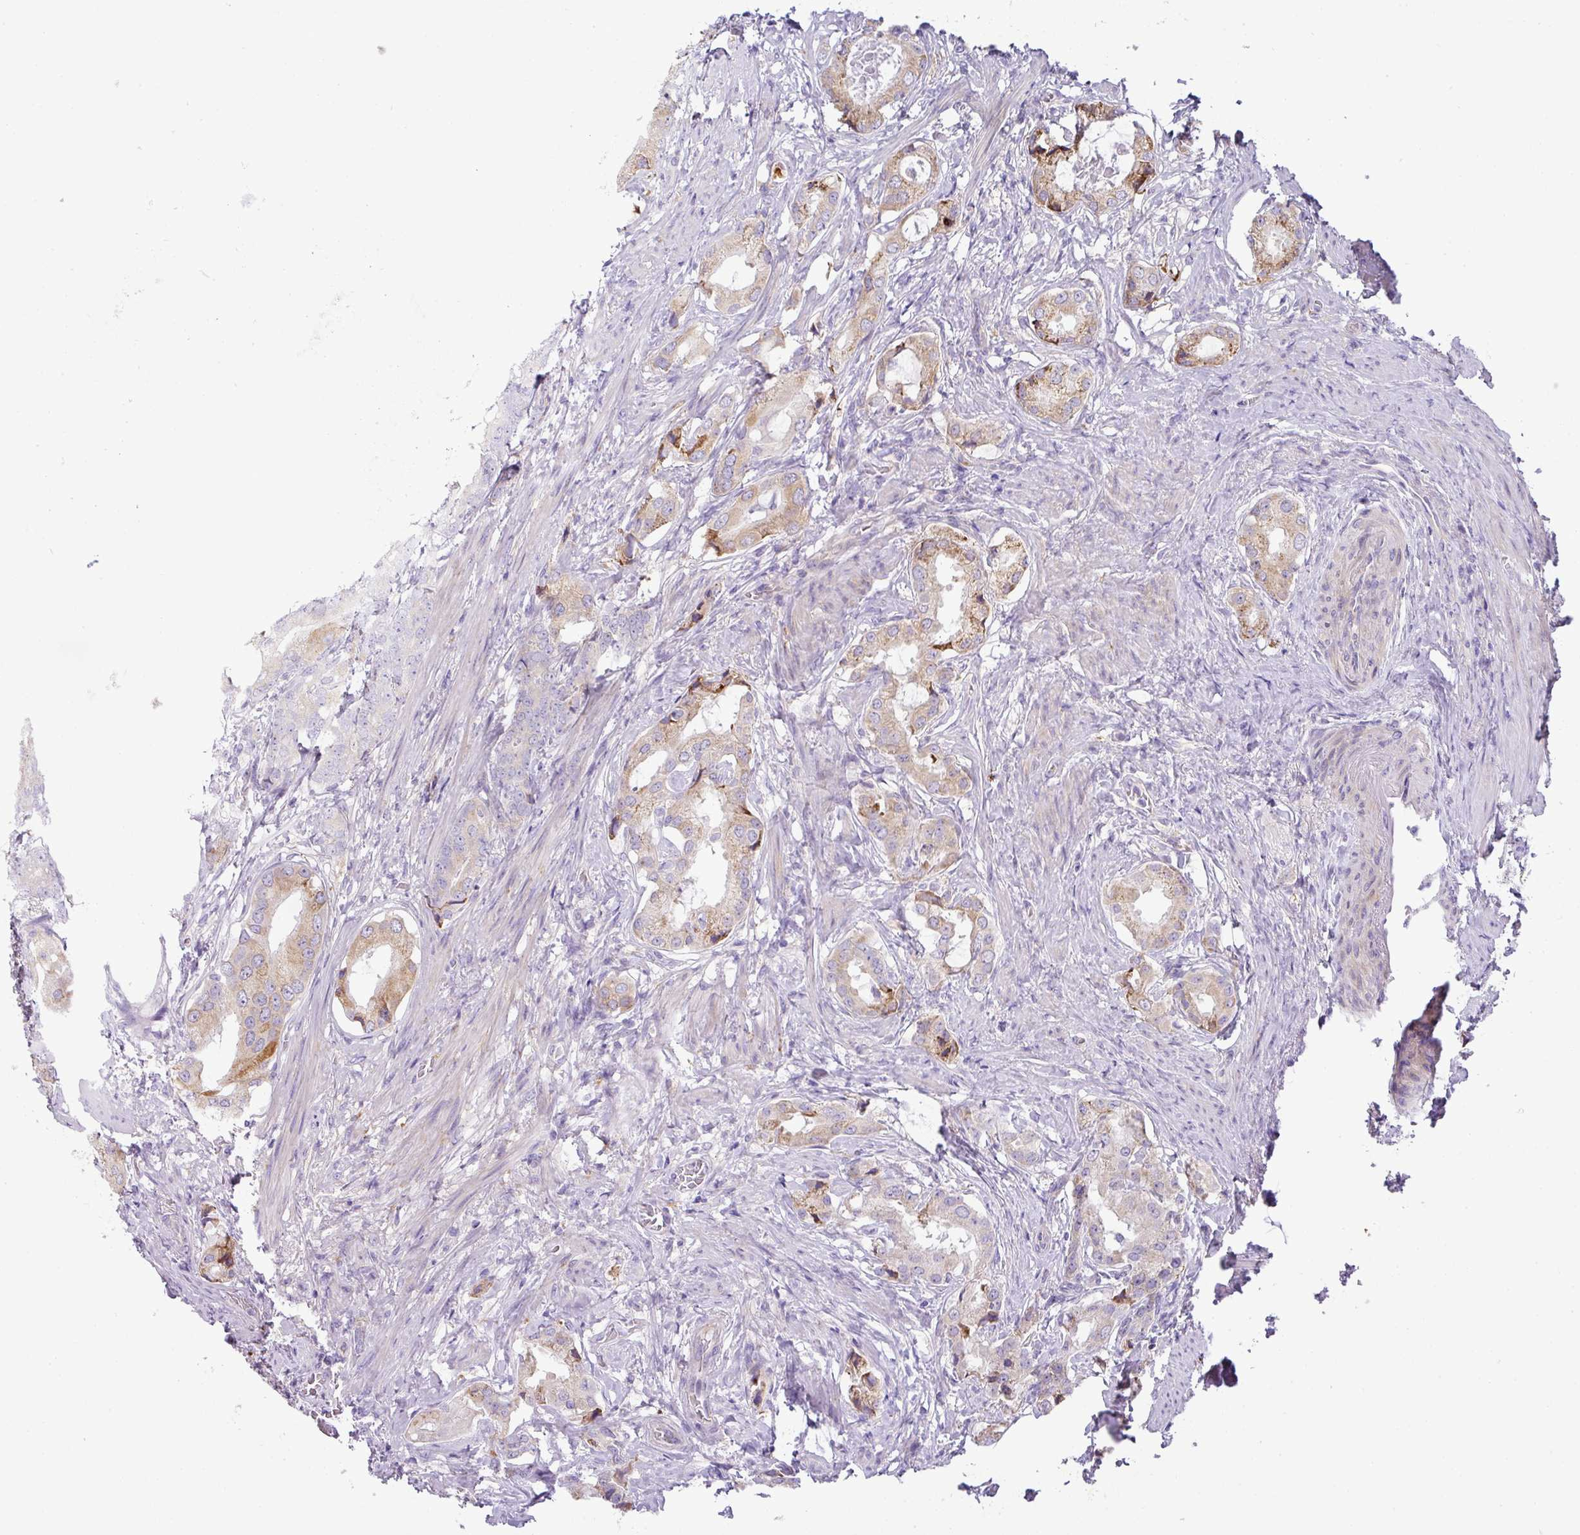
{"staining": {"intensity": "moderate", "quantity": "<25%", "location": "cytoplasmic/membranous"}, "tissue": "prostate cancer", "cell_type": "Tumor cells", "image_type": "cancer", "snomed": [{"axis": "morphology", "description": "Adenocarcinoma, Low grade"}, {"axis": "topography", "description": "Prostate"}], "caption": "This image shows immunohistochemistry (IHC) staining of low-grade adenocarcinoma (prostate), with low moderate cytoplasmic/membranous expression in approximately <25% of tumor cells.", "gene": "PIK3R5", "patient": {"sex": "male", "age": 71}}